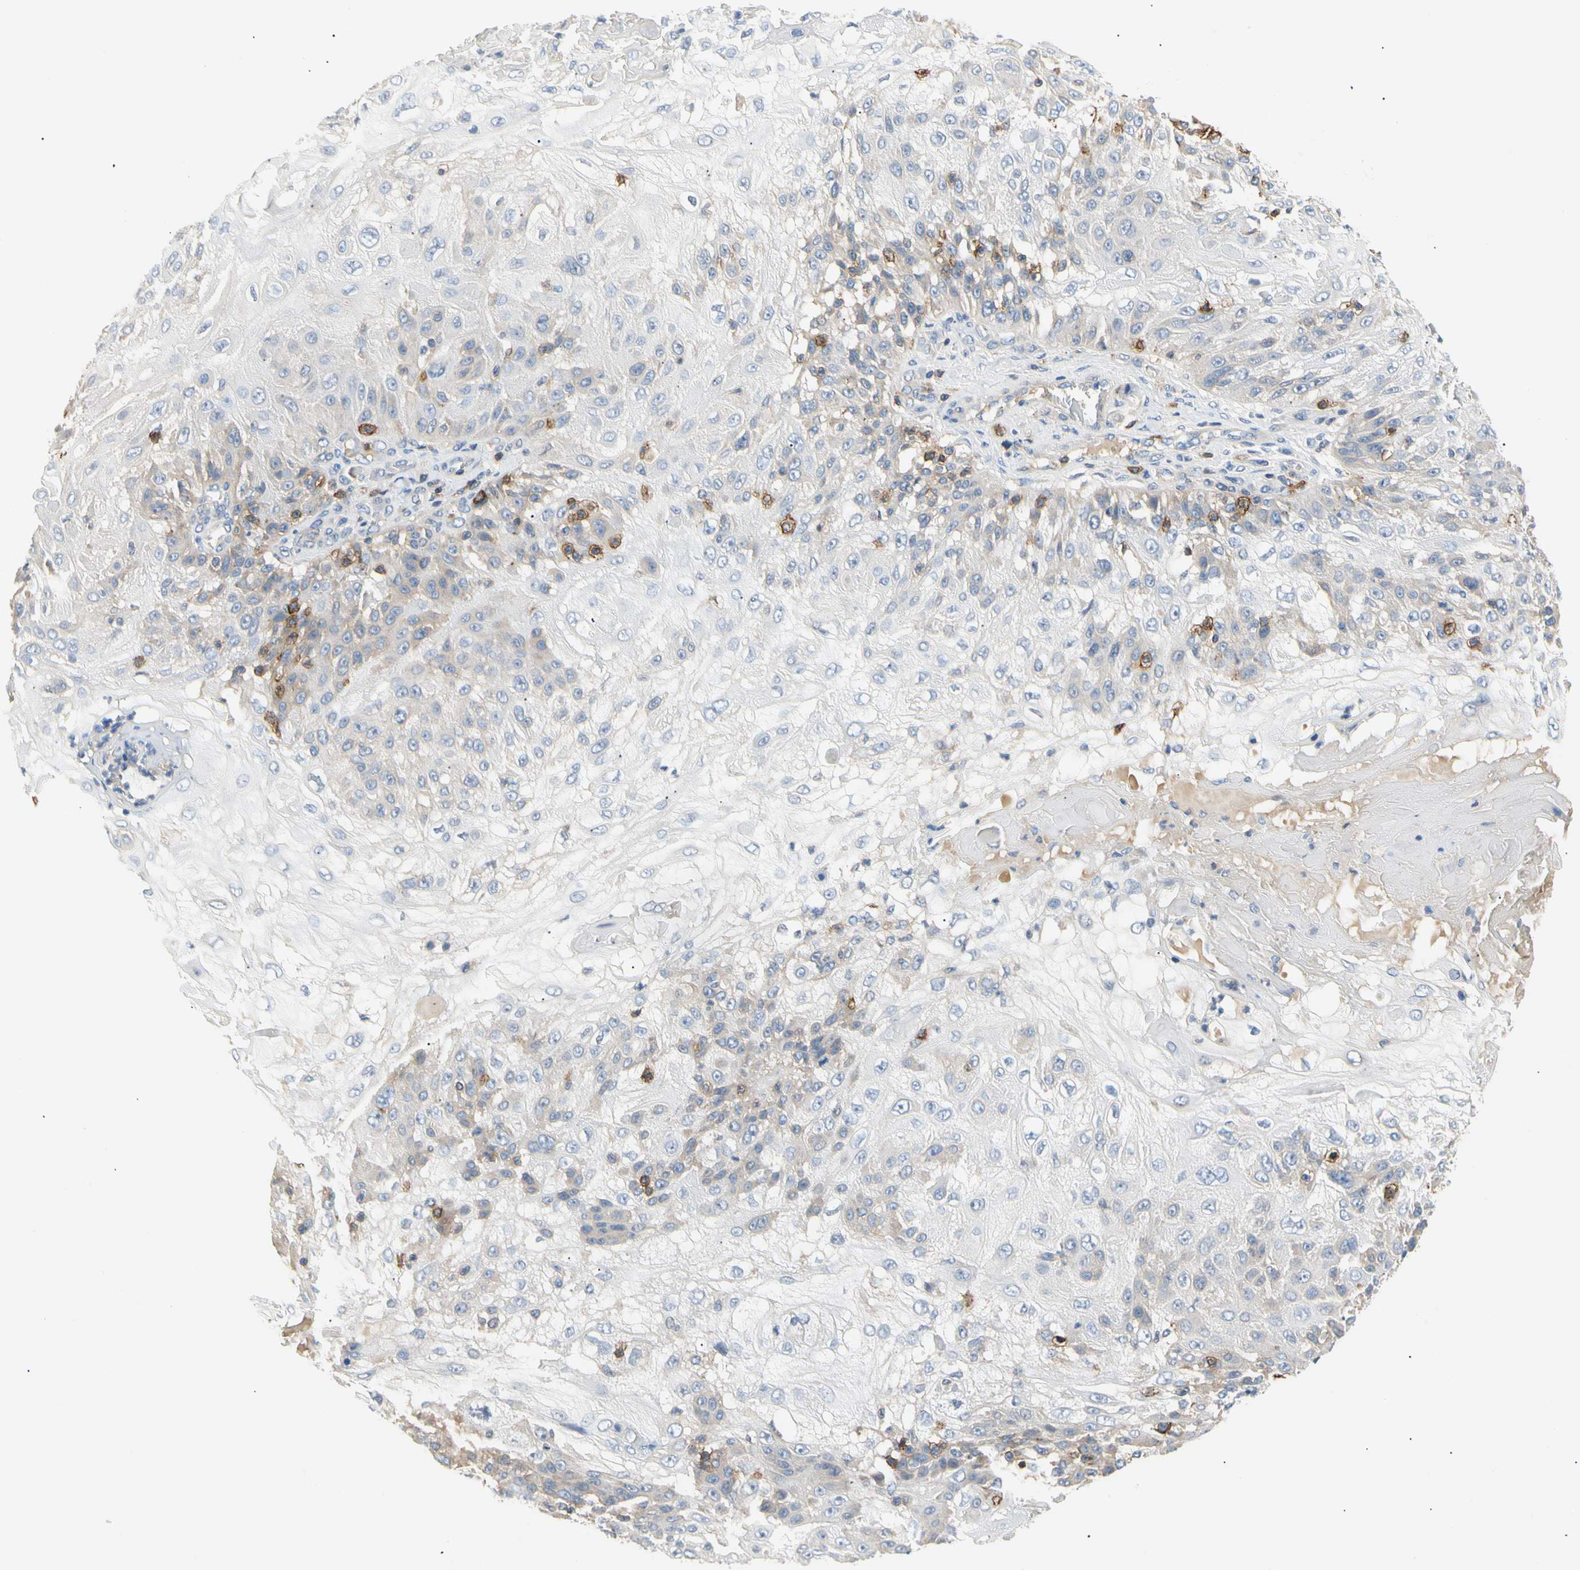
{"staining": {"intensity": "negative", "quantity": "none", "location": "none"}, "tissue": "skin cancer", "cell_type": "Tumor cells", "image_type": "cancer", "snomed": [{"axis": "morphology", "description": "Normal tissue, NOS"}, {"axis": "morphology", "description": "Squamous cell carcinoma, NOS"}, {"axis": "topography", "description": "Skin"}], "caption": "Human skin cancer (squamous cell carcinoma) stained for a protein using immunohistochemistry (IHC) reveals no staining in tumor cells.", "gene": "TNFRSF18", "patient": {"sex": "female", "age": 83}}